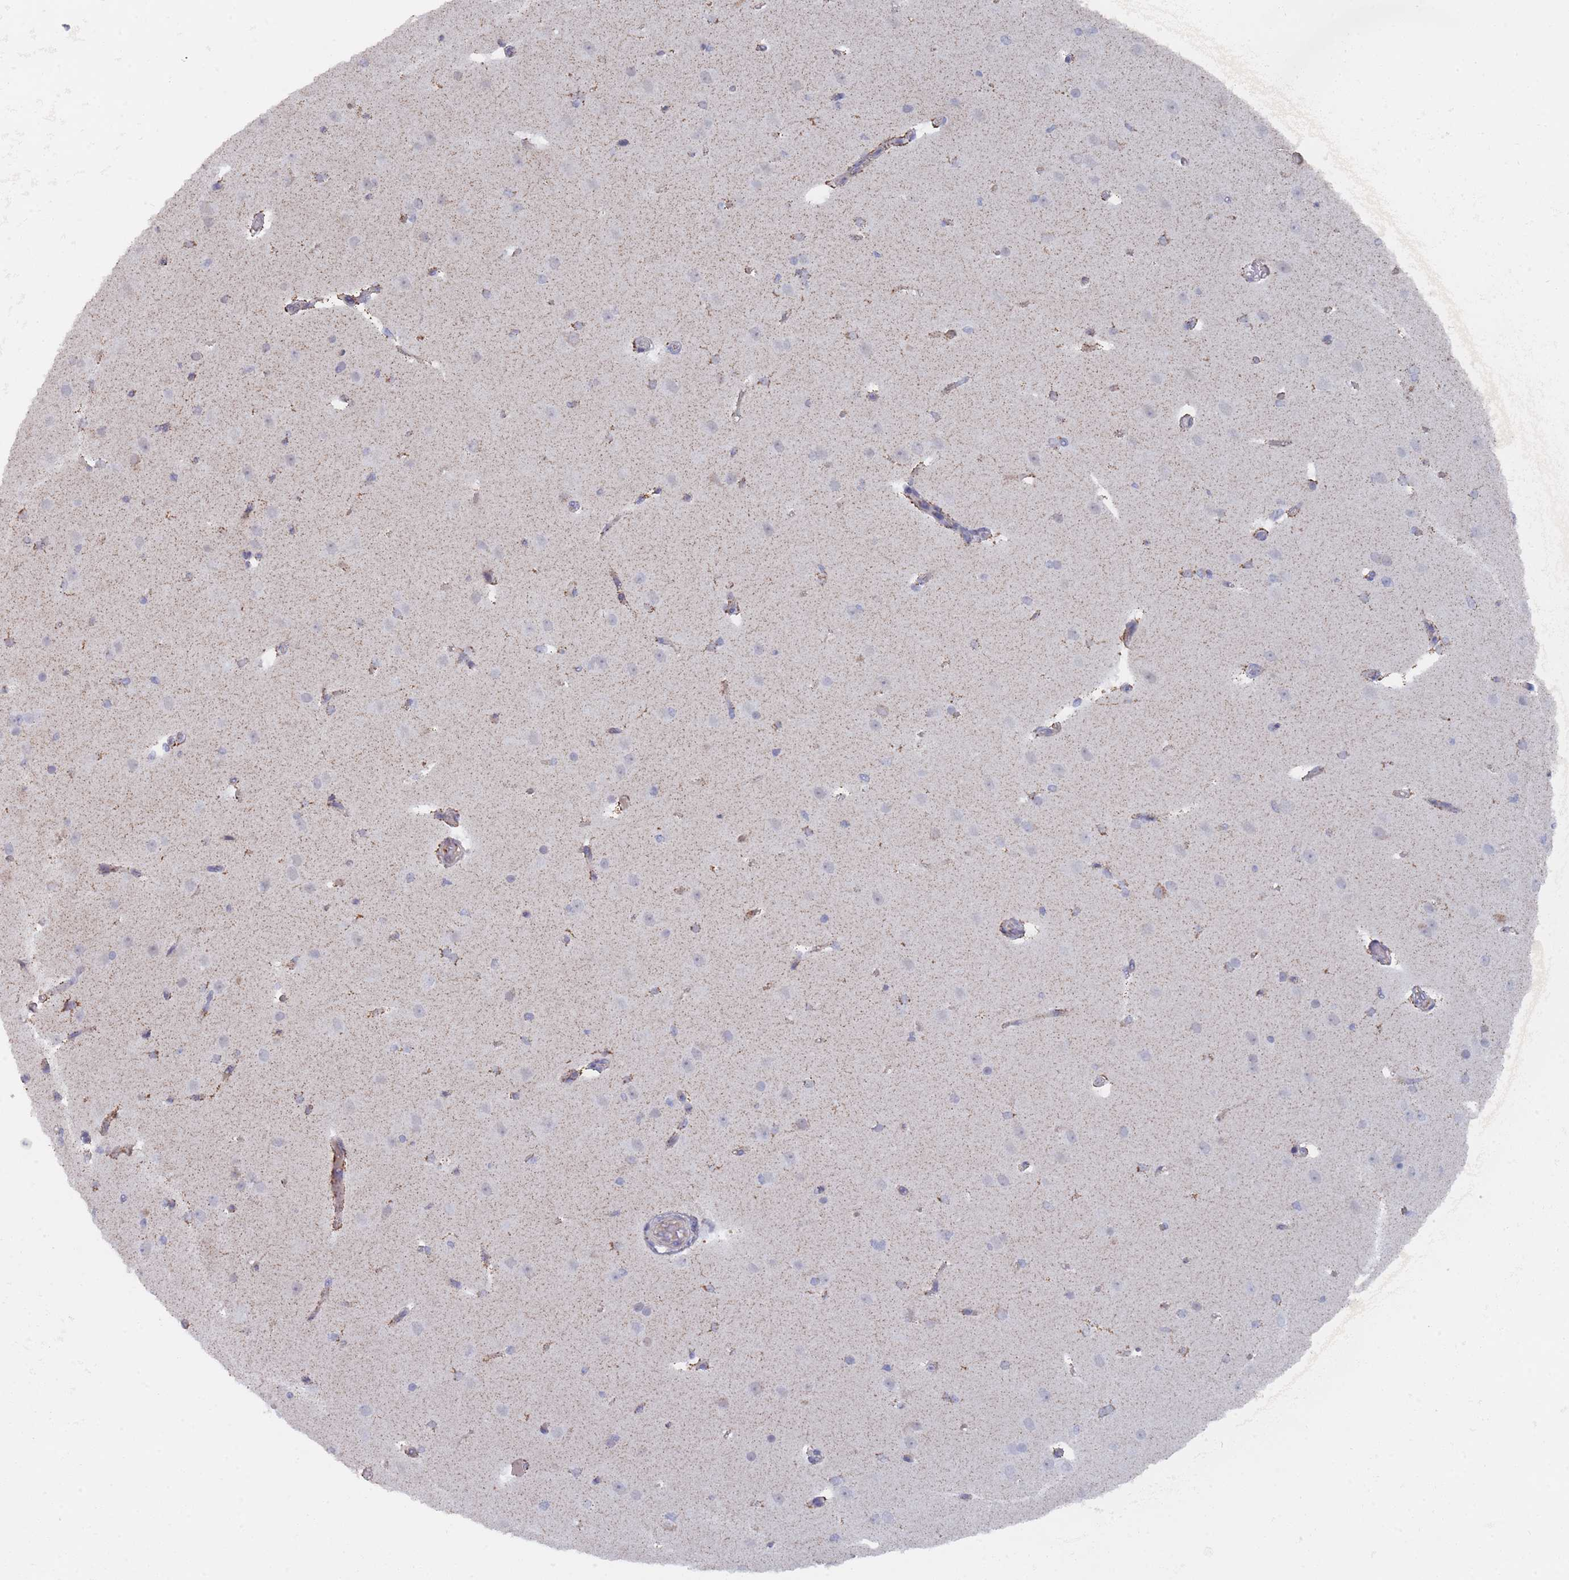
{"staining": {"intensity": "weak", "quantity": "25%-75%", "location": "cytoplasmic/membranous"}, "tissue": "cerebral cortex", "cell_type": "Endothelial cells", "image_type": "normal", "snomed": [{"axis": "morphology", "description": "Normal tissue, NOS"}, {"axis": "morphology", "description": "Inflammation, NOS"}, {"axis": "topography", "description": "Cerebral cortex"}], "caption": "Immunohistochemical staining of unremarkable human cerebral cortex exhibits low levels of weak cytoplasmic/membranous positivity in about 25%-75% of endothelial cells.", "gene": "TRARG1", "patient": {"sex": "male", "age": 6}}